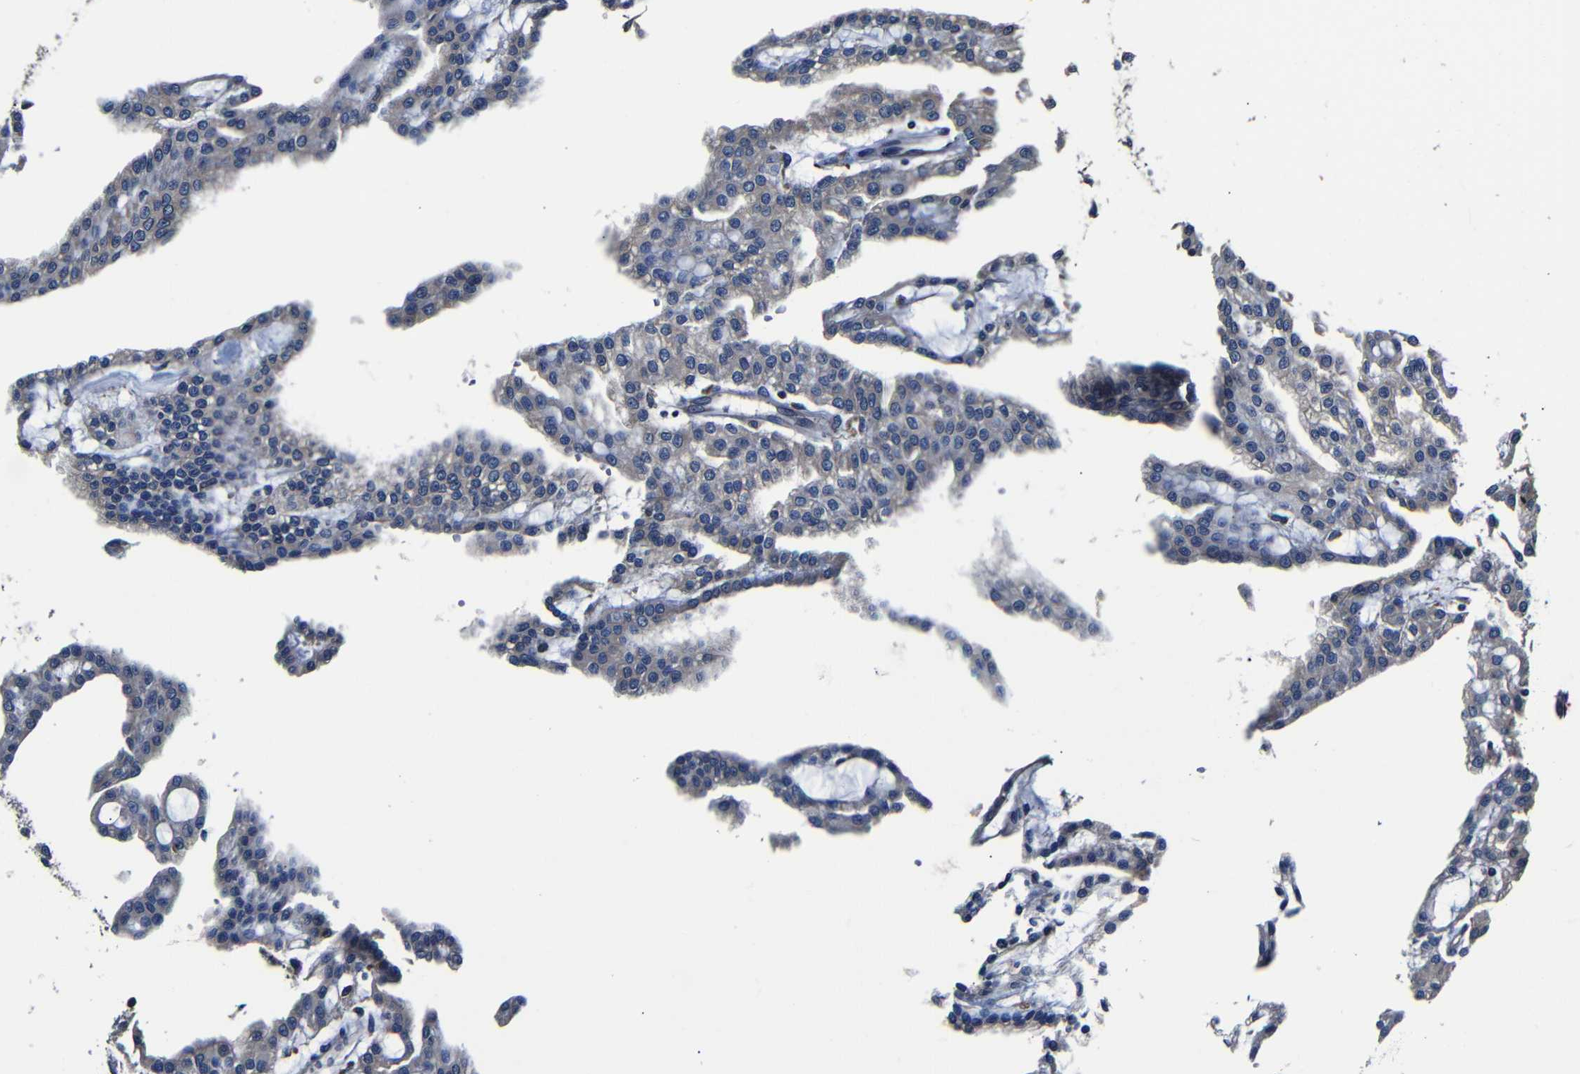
{"staining": {"intensity": "weak", "quantity": "<25%", "location": "cytoplasmic/membranous"}, "tissue": "renal cancer", "cell_type": "Tumor cells", "image_type": "cancer", "snomed": [{"axis": "morphology", "description": "Adenocarcinoma, NOS"}, {"axis": "topography", "description": "Kidney"}], "caption": "An image of renal adenocarcinoma stained for a protein demonstrates no brown staining in tumor cells. (DAB IHC, high magnification).", "gene": "SCN9A", "patient": {"sex": "male", "age": 63}}